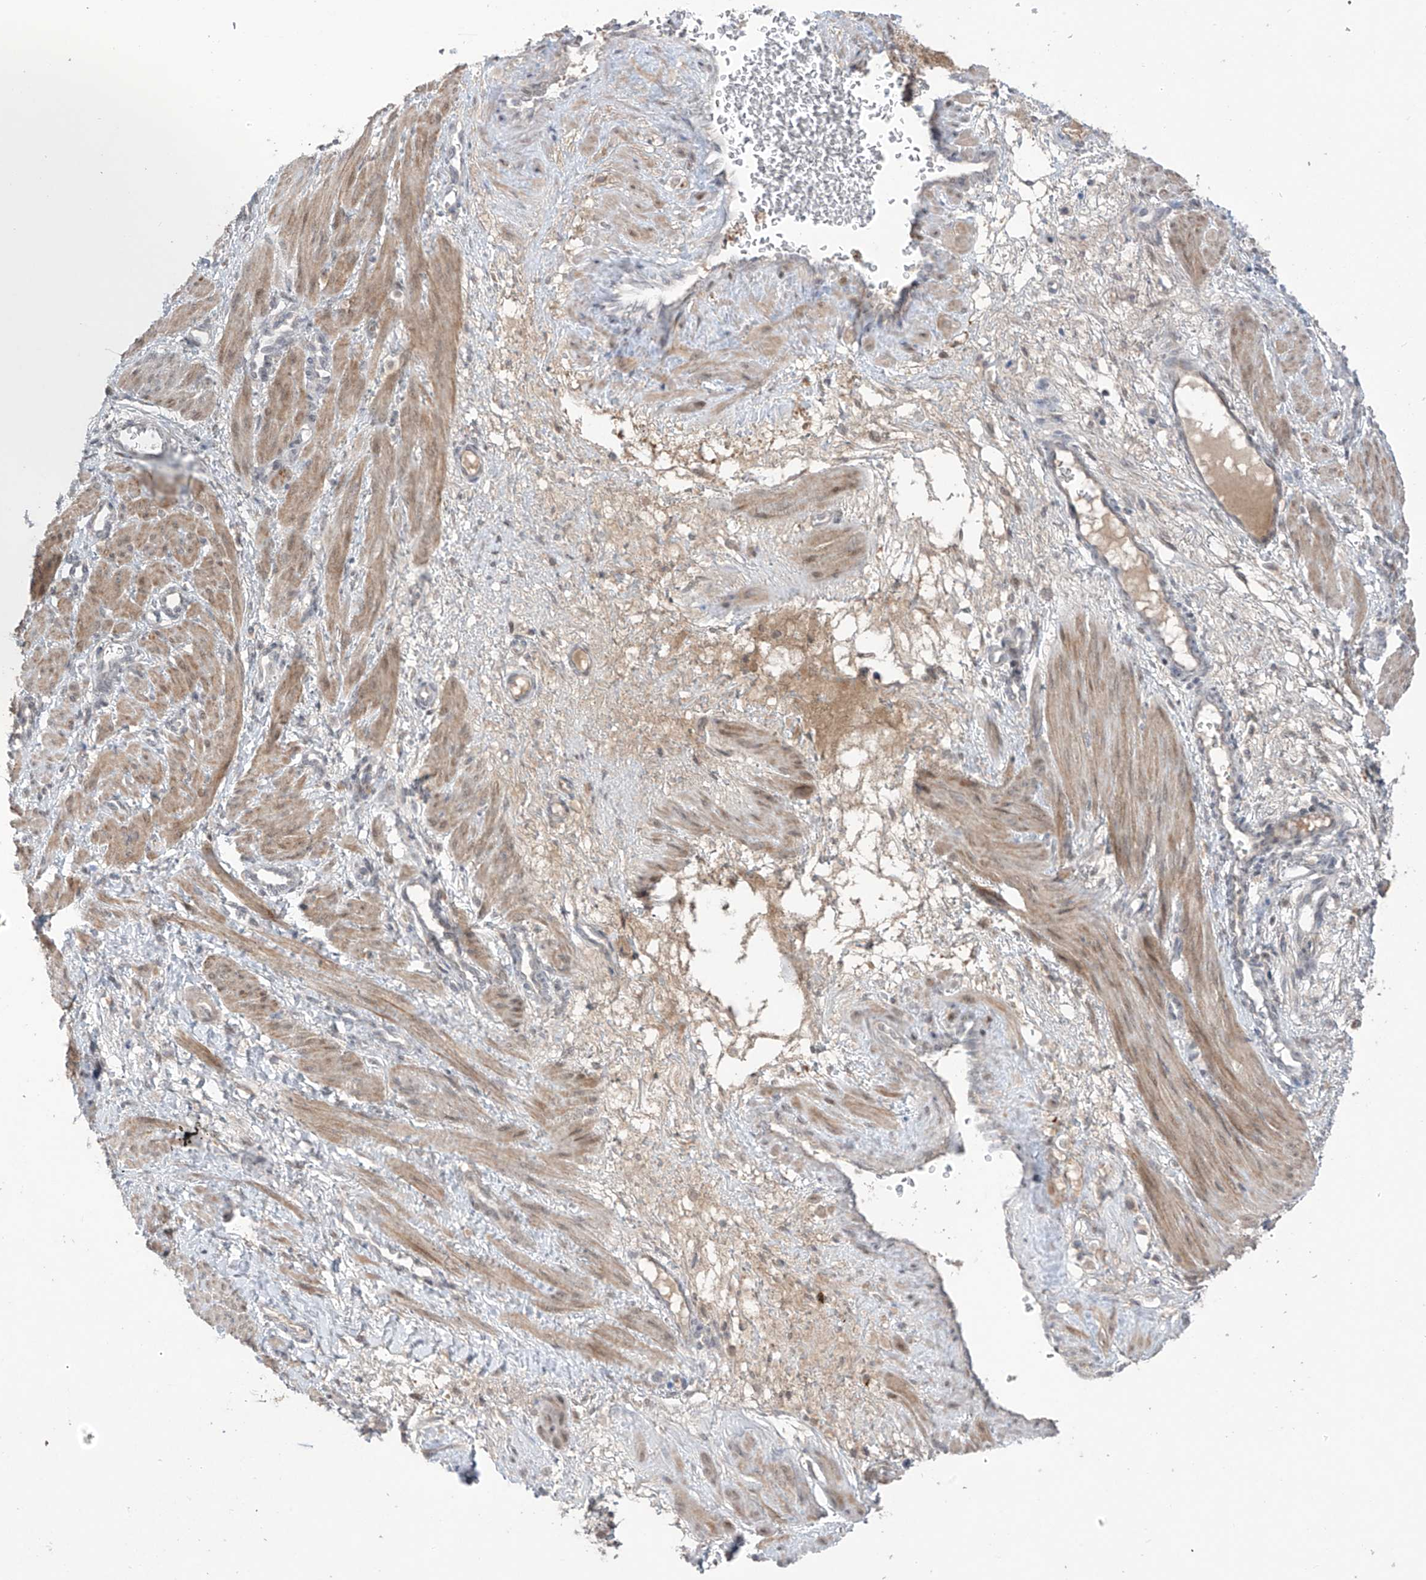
{"staining": {"intensity": "moderate", "quantity": ">75%", "location": "cytoplasmic/membranous"}, "tissue": "smooth muscle", "cell_type": "Smooth muscle cells", "image_type": "normal", "snomed": [{"axis": "morphology", "description": "Normal tissue, NOS"}, {"axis": "topography", "description": "Endometrium"}], "caption": "Moderate cytoplasmic/membranous protein expression is identified in about >75% of smooth muscle cells in smooth muscle.", "gene": "OGT", "patient": {"sex": "female", "age": 33}}